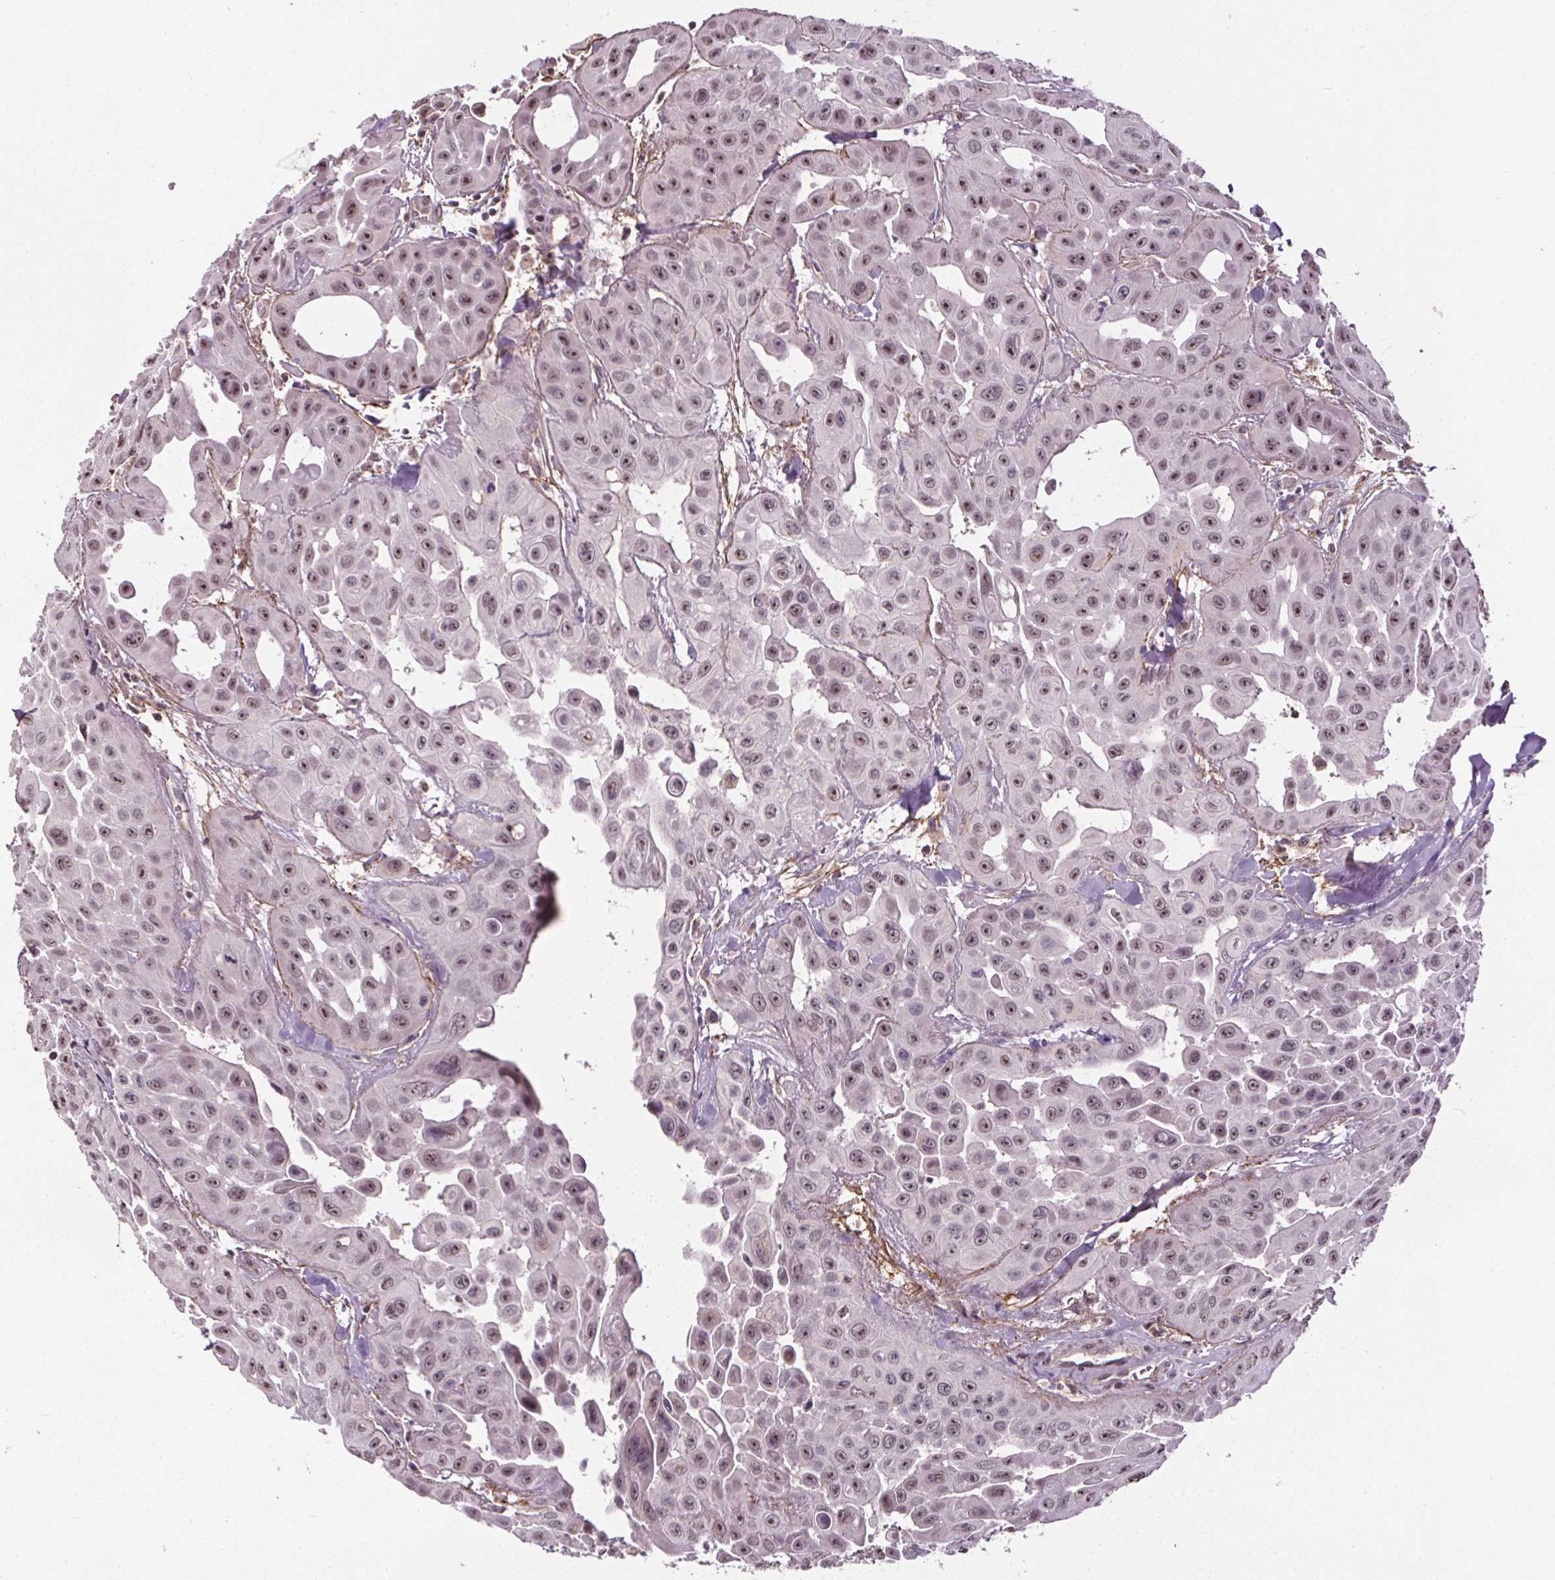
{"staining": {"intensity": "moderate", "quantity": ">75%", "location": "nuclear"}, "tissue": "head and neck cancer", "cell_type": "Tumor cells", "image_type": "cancer", "snomed": [{"axis": "morphology", "description": "Adenocarcinoma, NOS"}, {"axis": "topography", "description": "Head-Neck"}], "caption": "This is a histology image of IHC staining of adenocarcinoma (head and neck), which shows moderate positivity in the nuclear of tumor cells.", "gene": "KIAA0232", "patient": {"sex": "male", "age": 73}}